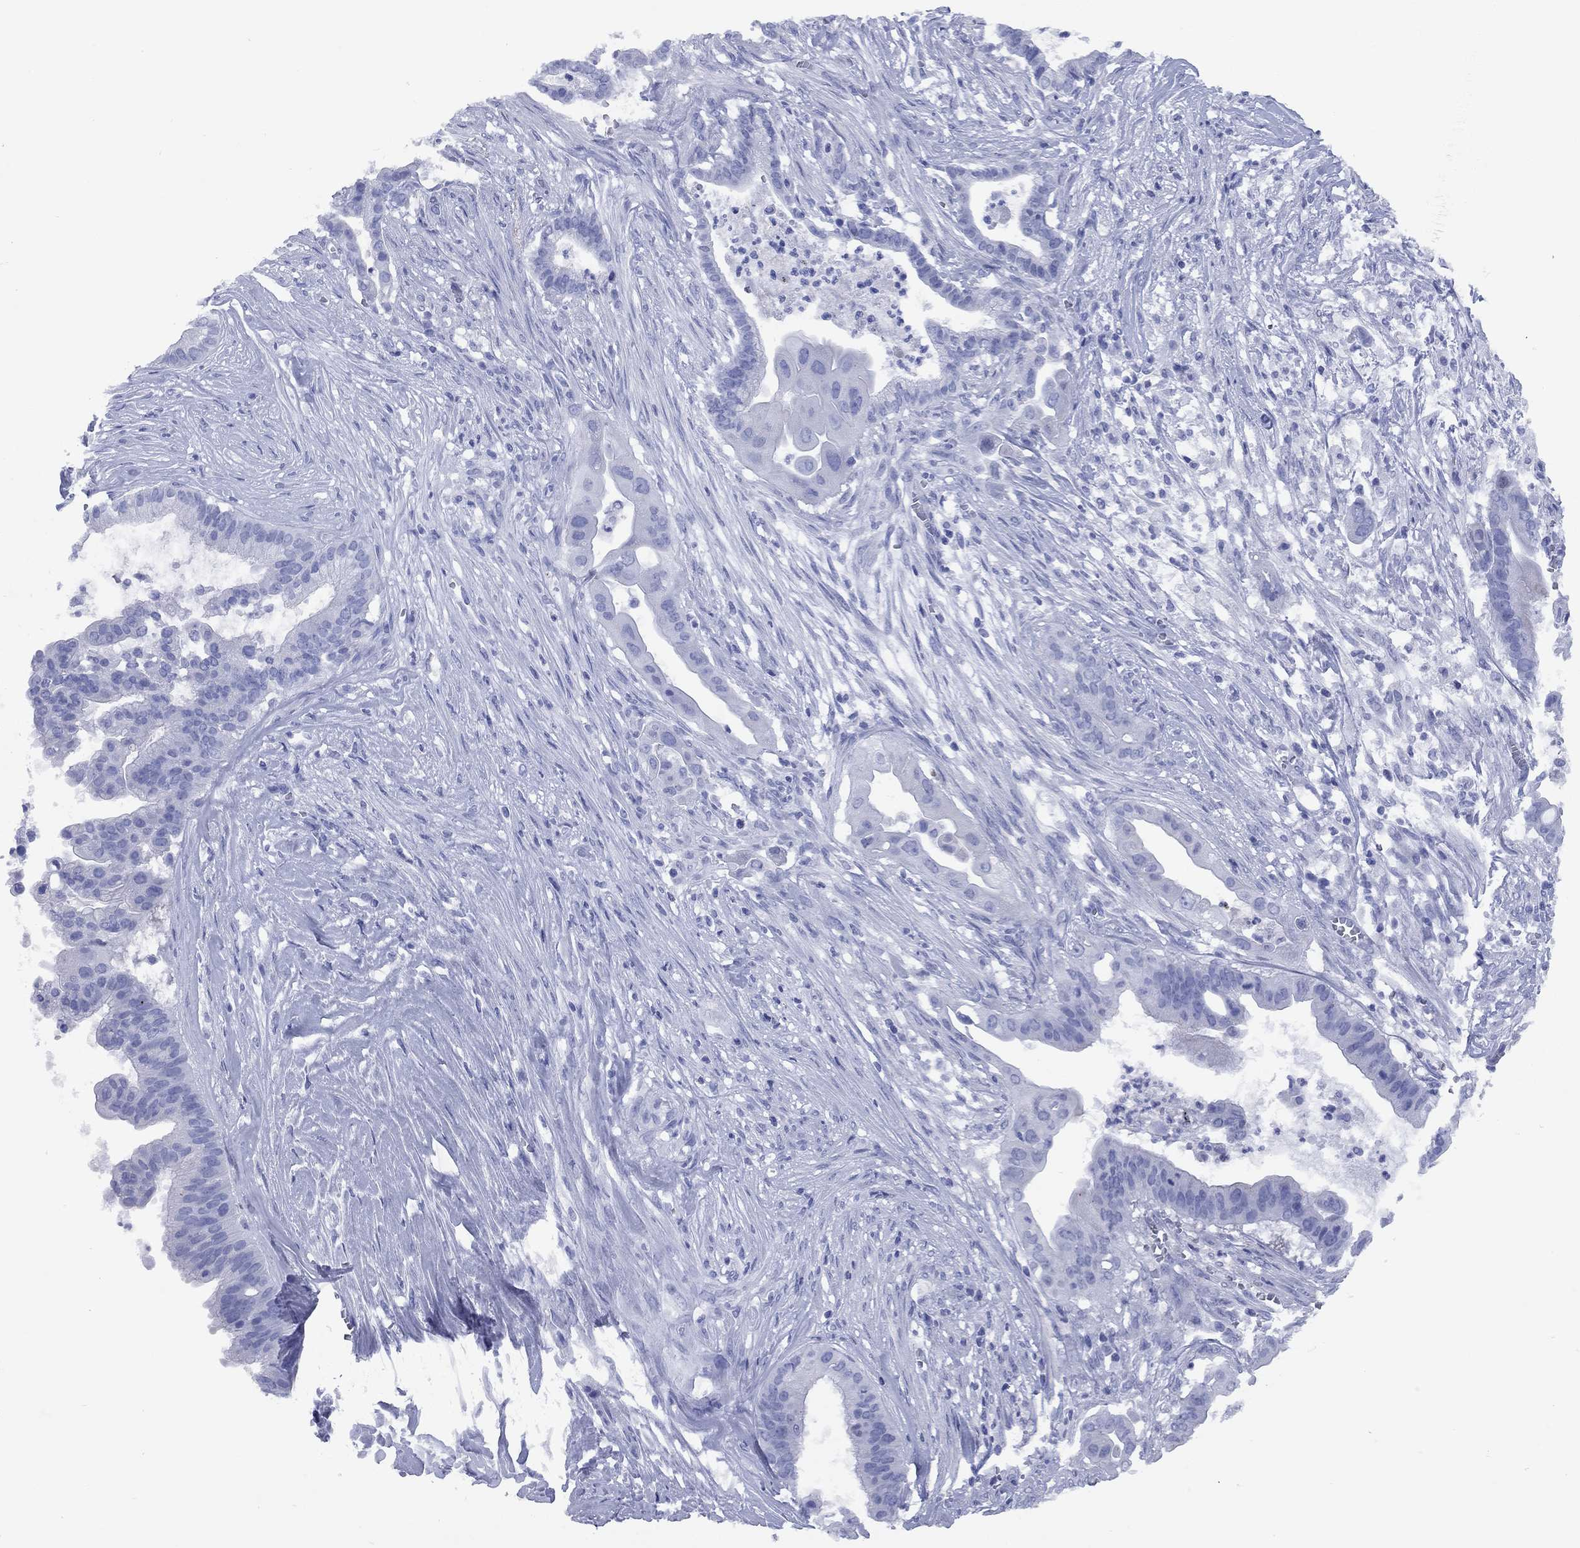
{"staining": {"intensity": "negative", "quantity": "none", "location": "none"}, "tissue": "pancreatic cancer", "cell_type": "Tumor cells", "image_type": "cancer", "snomed": [{"axis": "morphology", "description": "Adenocarcinoma, NOS"}, {"axis": "topography", "description": "Pancreas"}], "caption": "Immunohistochemical staining of human pancreatic cancer (adenocarcinoma) exhibits no significant positivity in tumor cells. (Brightfield microscopy of DAB (3,3'-diaminobenzidine) IHC at high magnification).", "gene": "CCNA1", "patient": {"sex": "male", "age": 61}}